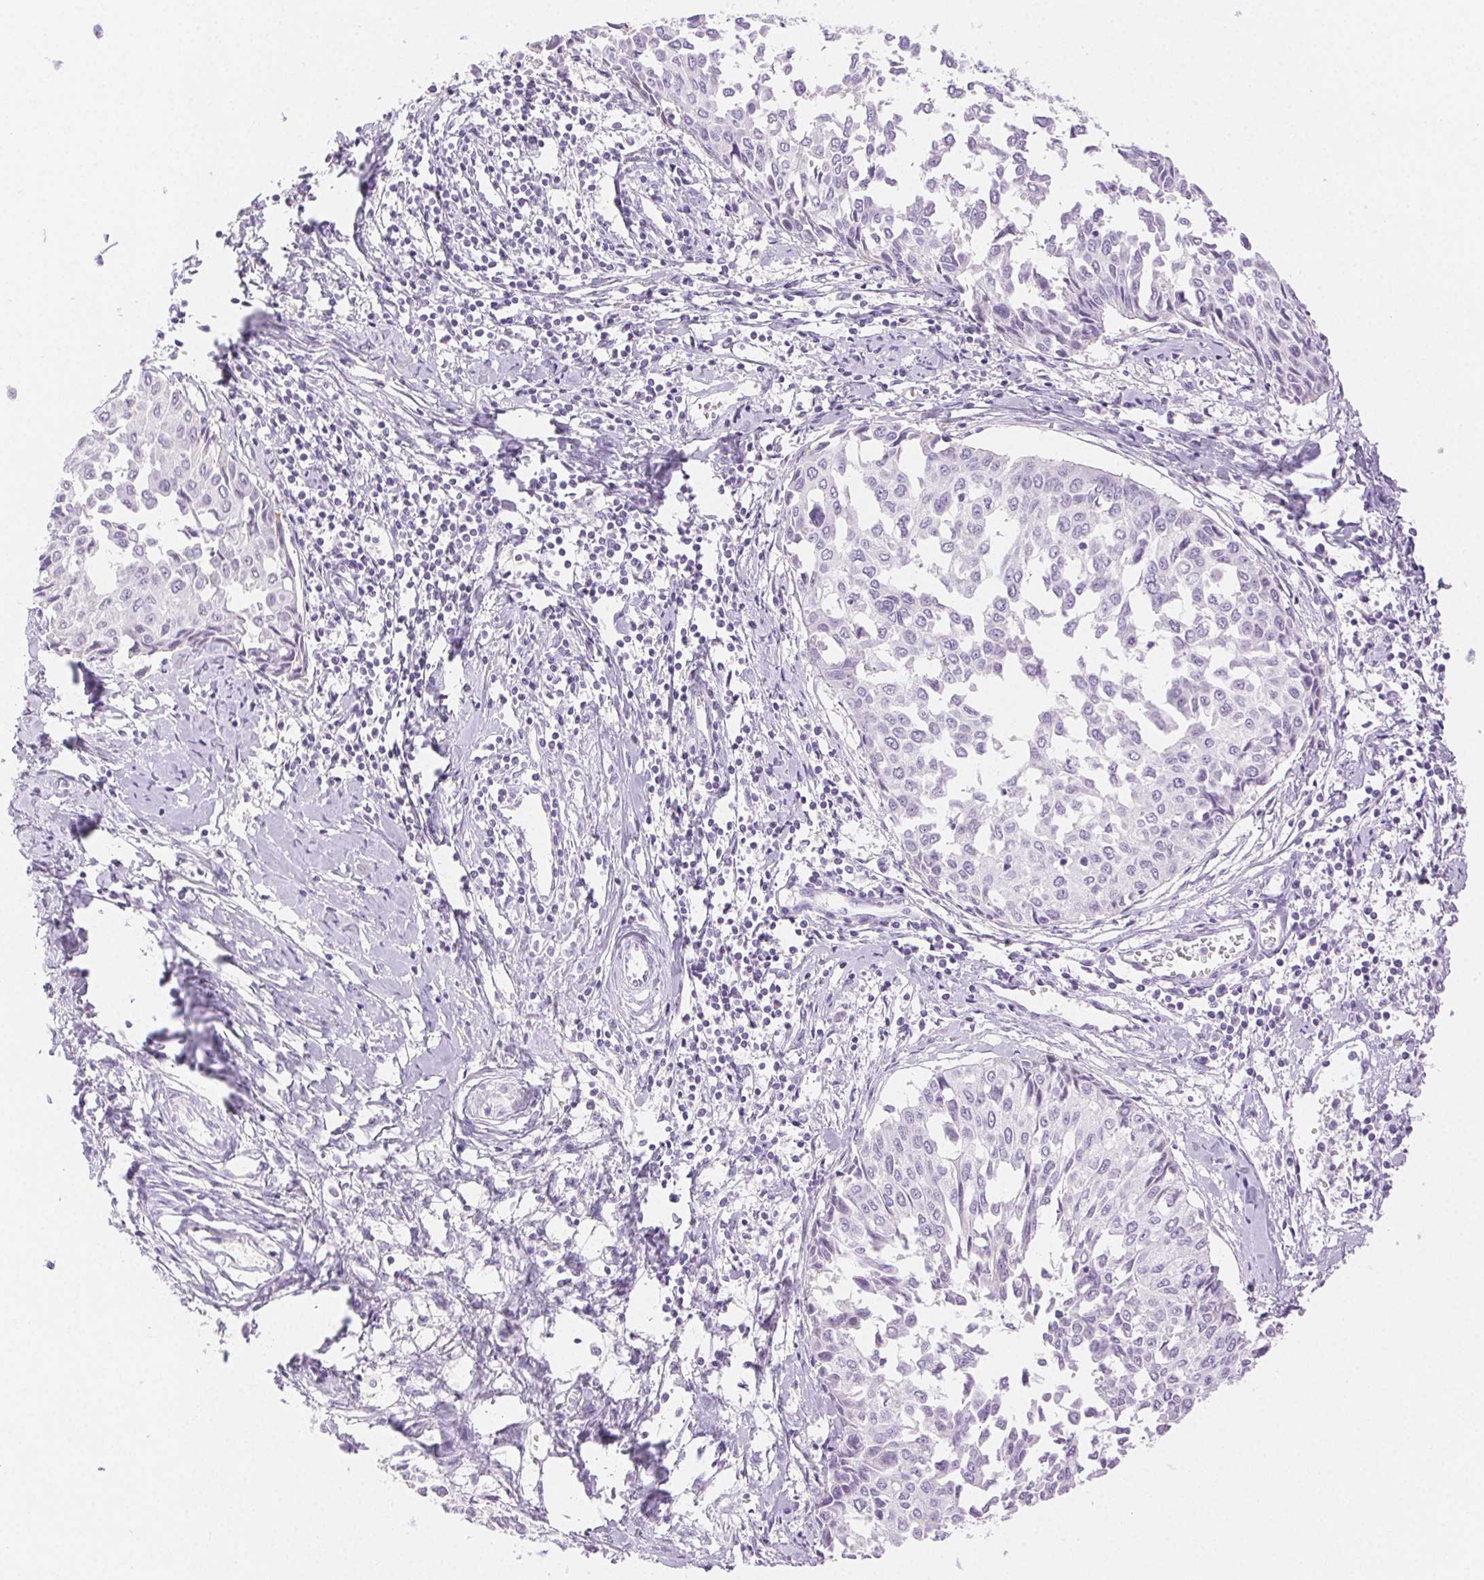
{"staining": {"intensity": "negative", "quantity": "none", "location": "none"}, "tissue": "cervical cancer", "cell_type": "Tumor cells", "image_type": "cancer", "snomed": [{"axis": "morphology", "description": "Squamous cell carcinoma, NOS"}, {"axis": "topography", "description": "Cervix"}], "caption": "IHC of human cervical cancer demonstrates no expression in tumor cells.", "gene": "SPACA4", "patient": {"sex": "female", "age": 50}}